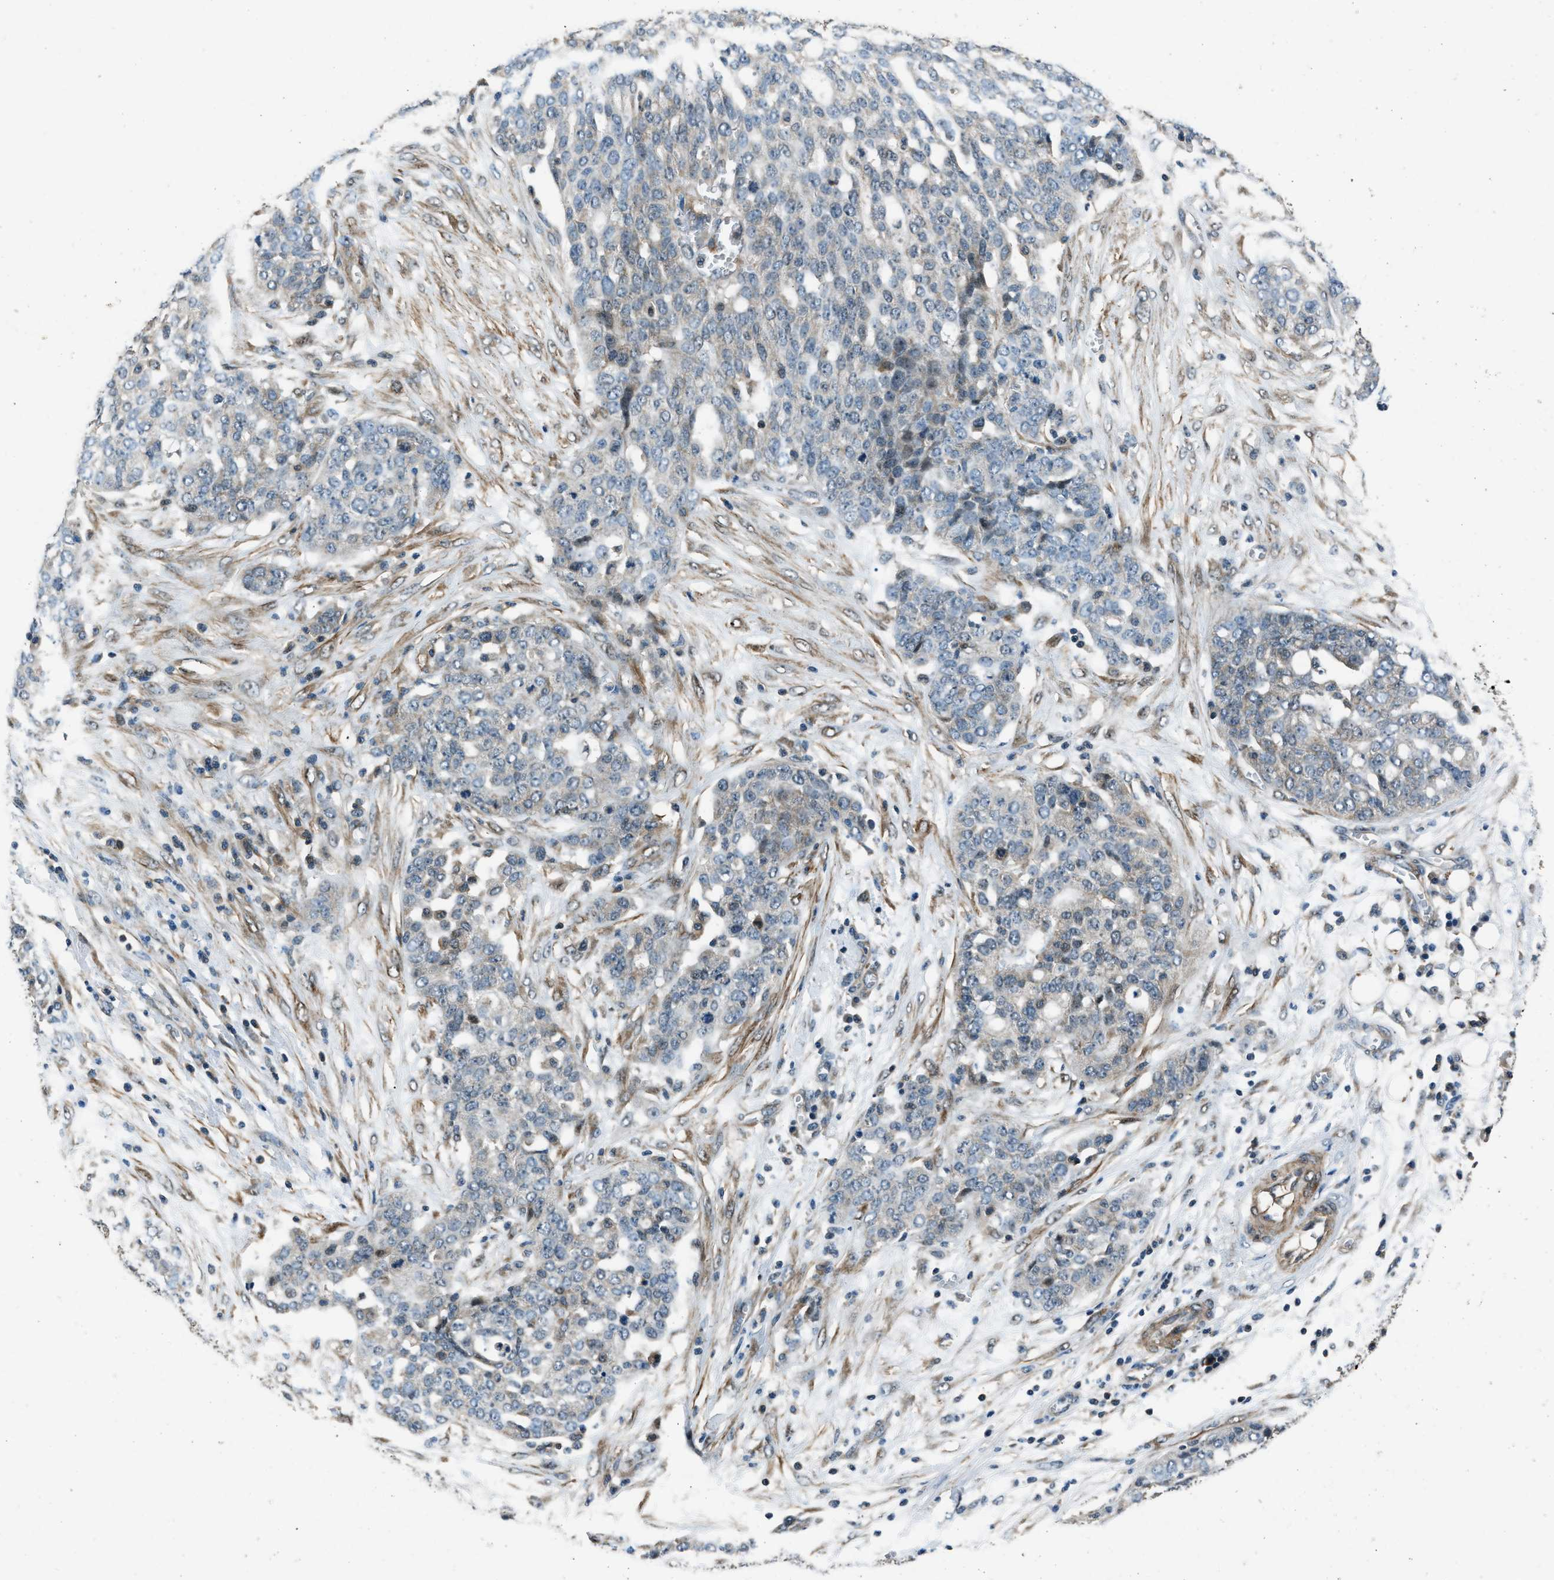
{"staining": {"intensity": "weak", "quantity": "<25%", "location": "cytoplasmic/membranous"}, "tissue": "ovarian cancer", "cell_type": "Tumor cells", "image_type": "cancer", "snomed": [{"axis": "morphology", "description": "Cystadenocarcinoma, serous, NOS"}, {"axis": "topography", "description": "Soft tissue"}, {"axis": "topography", "description": "Ovary"}], "caption": "DAB immunohistochemical staining of ovarian serous cystadenocarcinoma reveals no significant positivity in tumor cells.", "gene": "NUDCD3", "patient": {"sex": "female", "age": 57}}